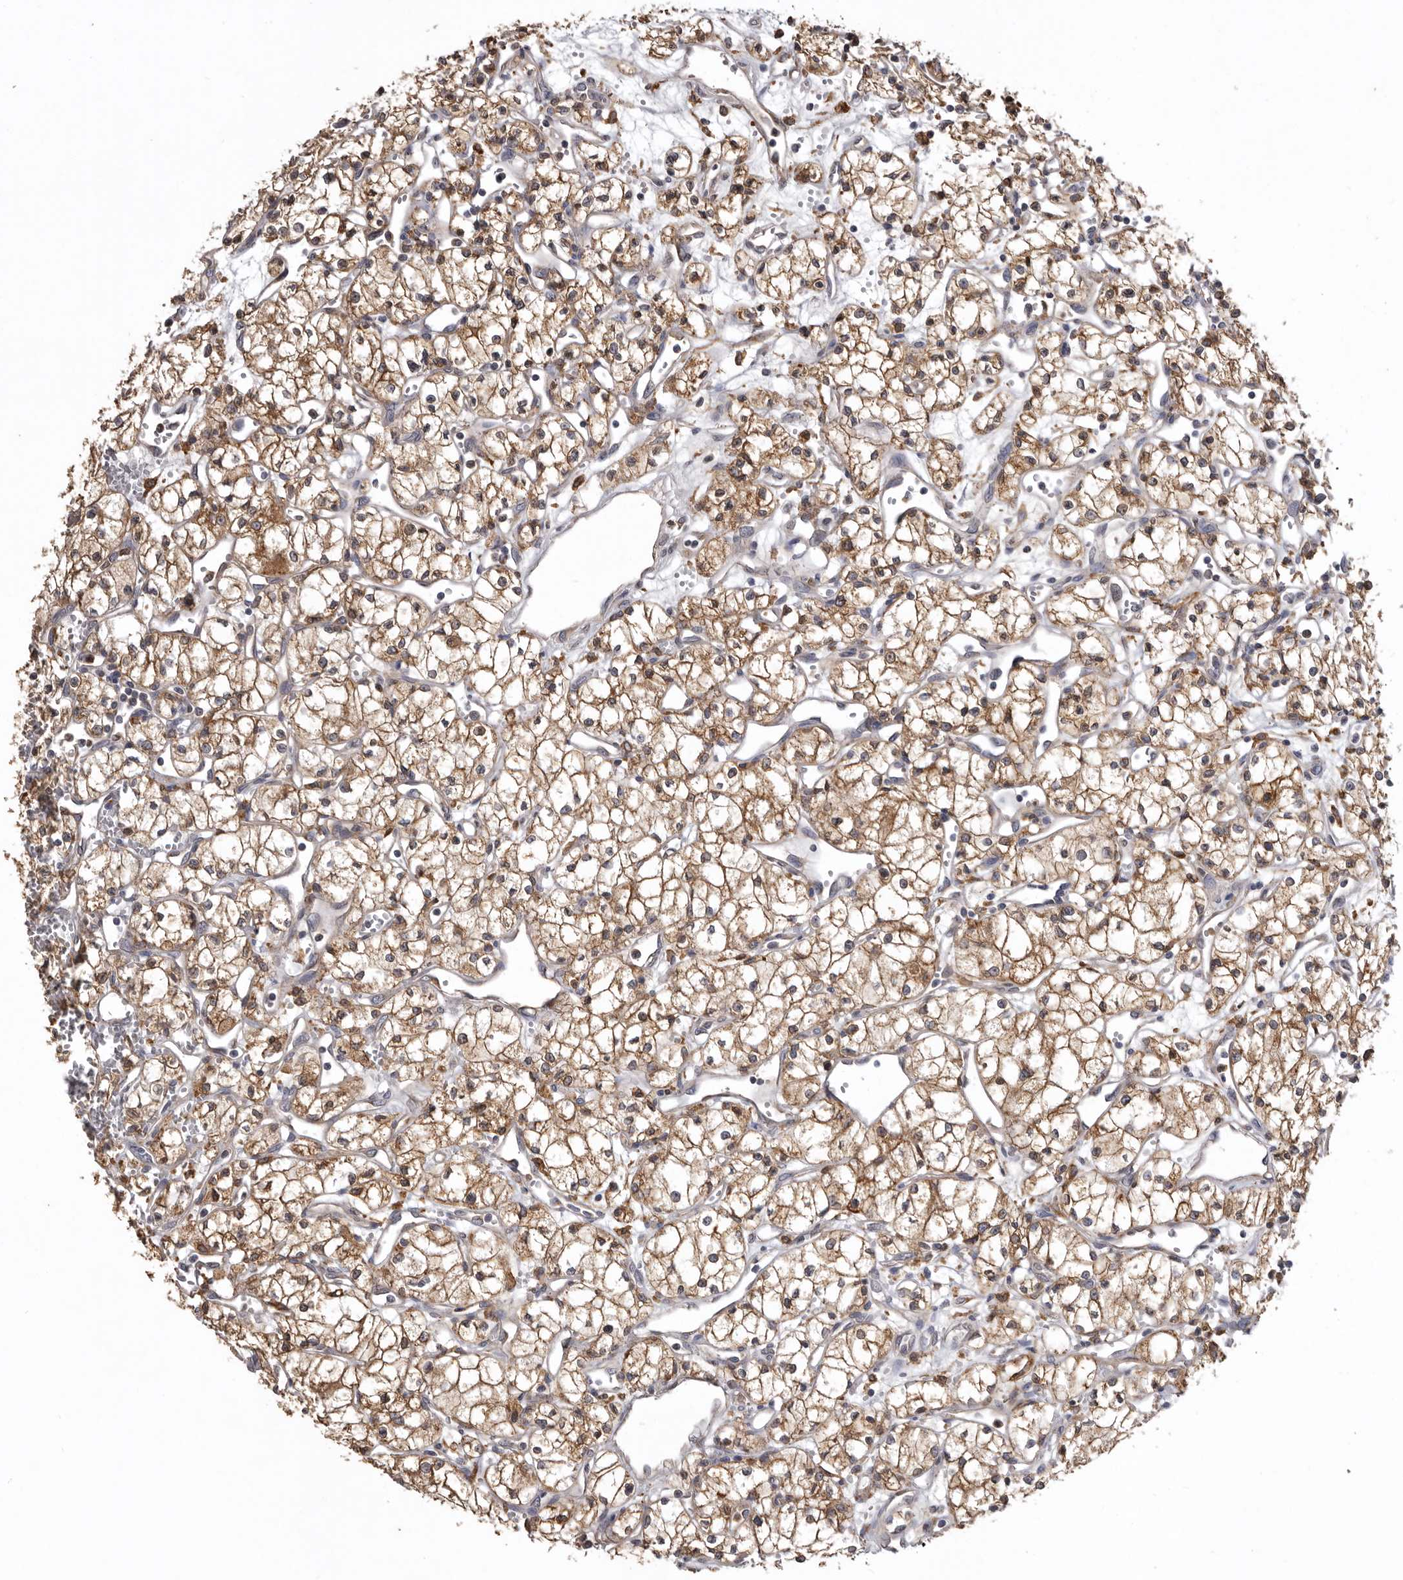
{"staining": {"intensity": "moderate", "quantity": ">75%", "location": "cytoplasmic/membranous"}, "tissue": "renal cancer", "cell_type": "Tumor cells", "image_type": "cancer", "snomed": [{"axis": "morphology", "description": "Adenocarcinoma, NOS"}, {"axis": "topography", "description": "Kidney"}], "caption": "Brown immunohistochemical staining in renal cancer displays moderate cytoplasmic/membranous positivity in approximately >75% of tumor cells. Using DAB (3,3'-diaminobenzidine) (brown) and hematoxylin (blue) stains, captured at high magnification using brightfield microscopy.", "gene": "INKA2", "patient": {"sex": "male", "age": 59}}